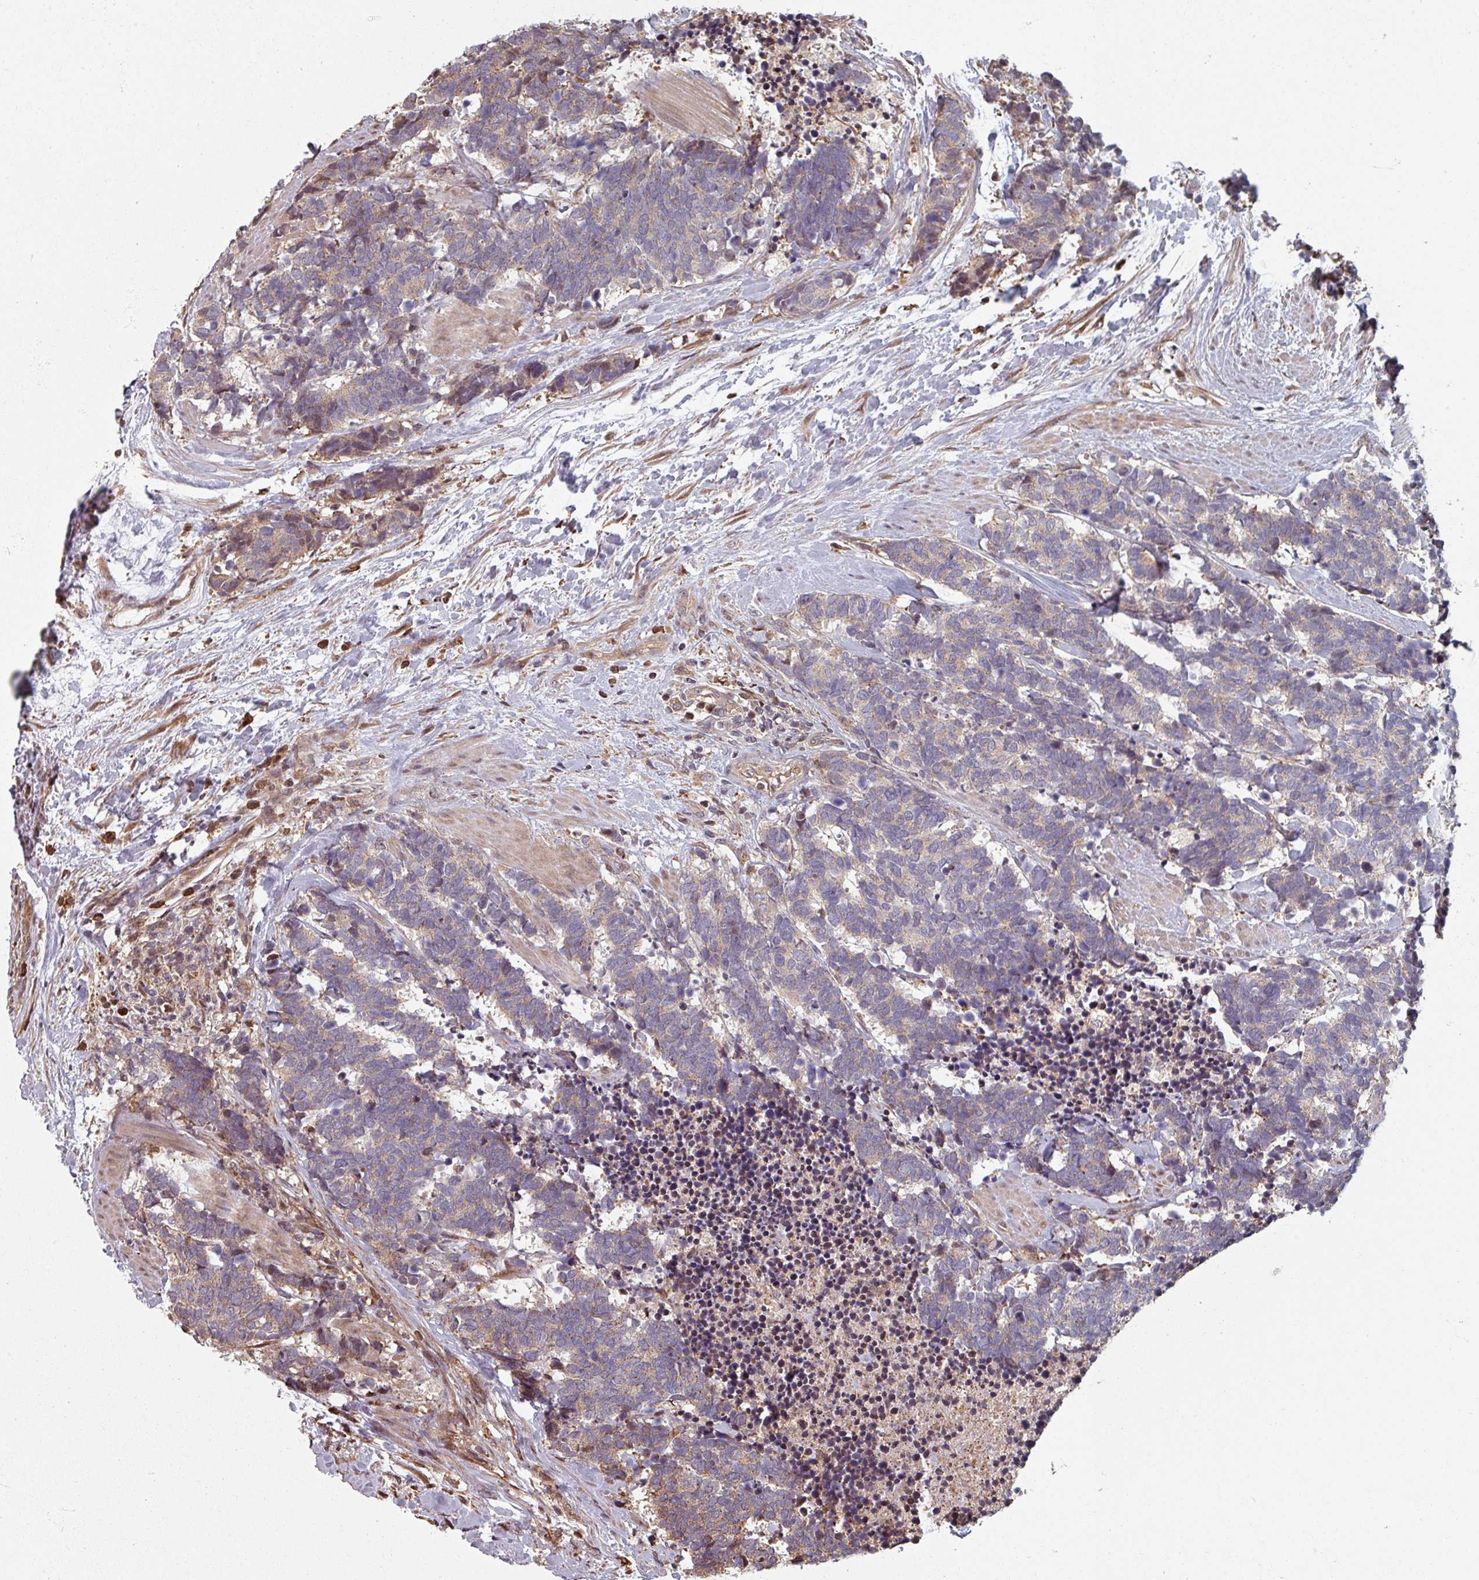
{"staining": {"intensity": "weak", "quantity": "25%-75%", "location": "cytoplasmic/membranous"}, "tissue": "carcinoid", "cell_type": "Tumor cells", "image_type": "cancer", "snomed": [{"axis": "morphology", "description": "Carcinoma, NOS"}, {"axis": "morphology", "description": "Carcinoid, malignant, NOS"}, {"axis": "topography", "description": "Prostate"}], "caption": "Brown immunohistochemical staining in carcinoma exhibits weak cytoplasmic/membranous staining in about 25%-75% of tumor cells.", "gene": "EID1", "patient": {"sex": "male", "age": 57}}